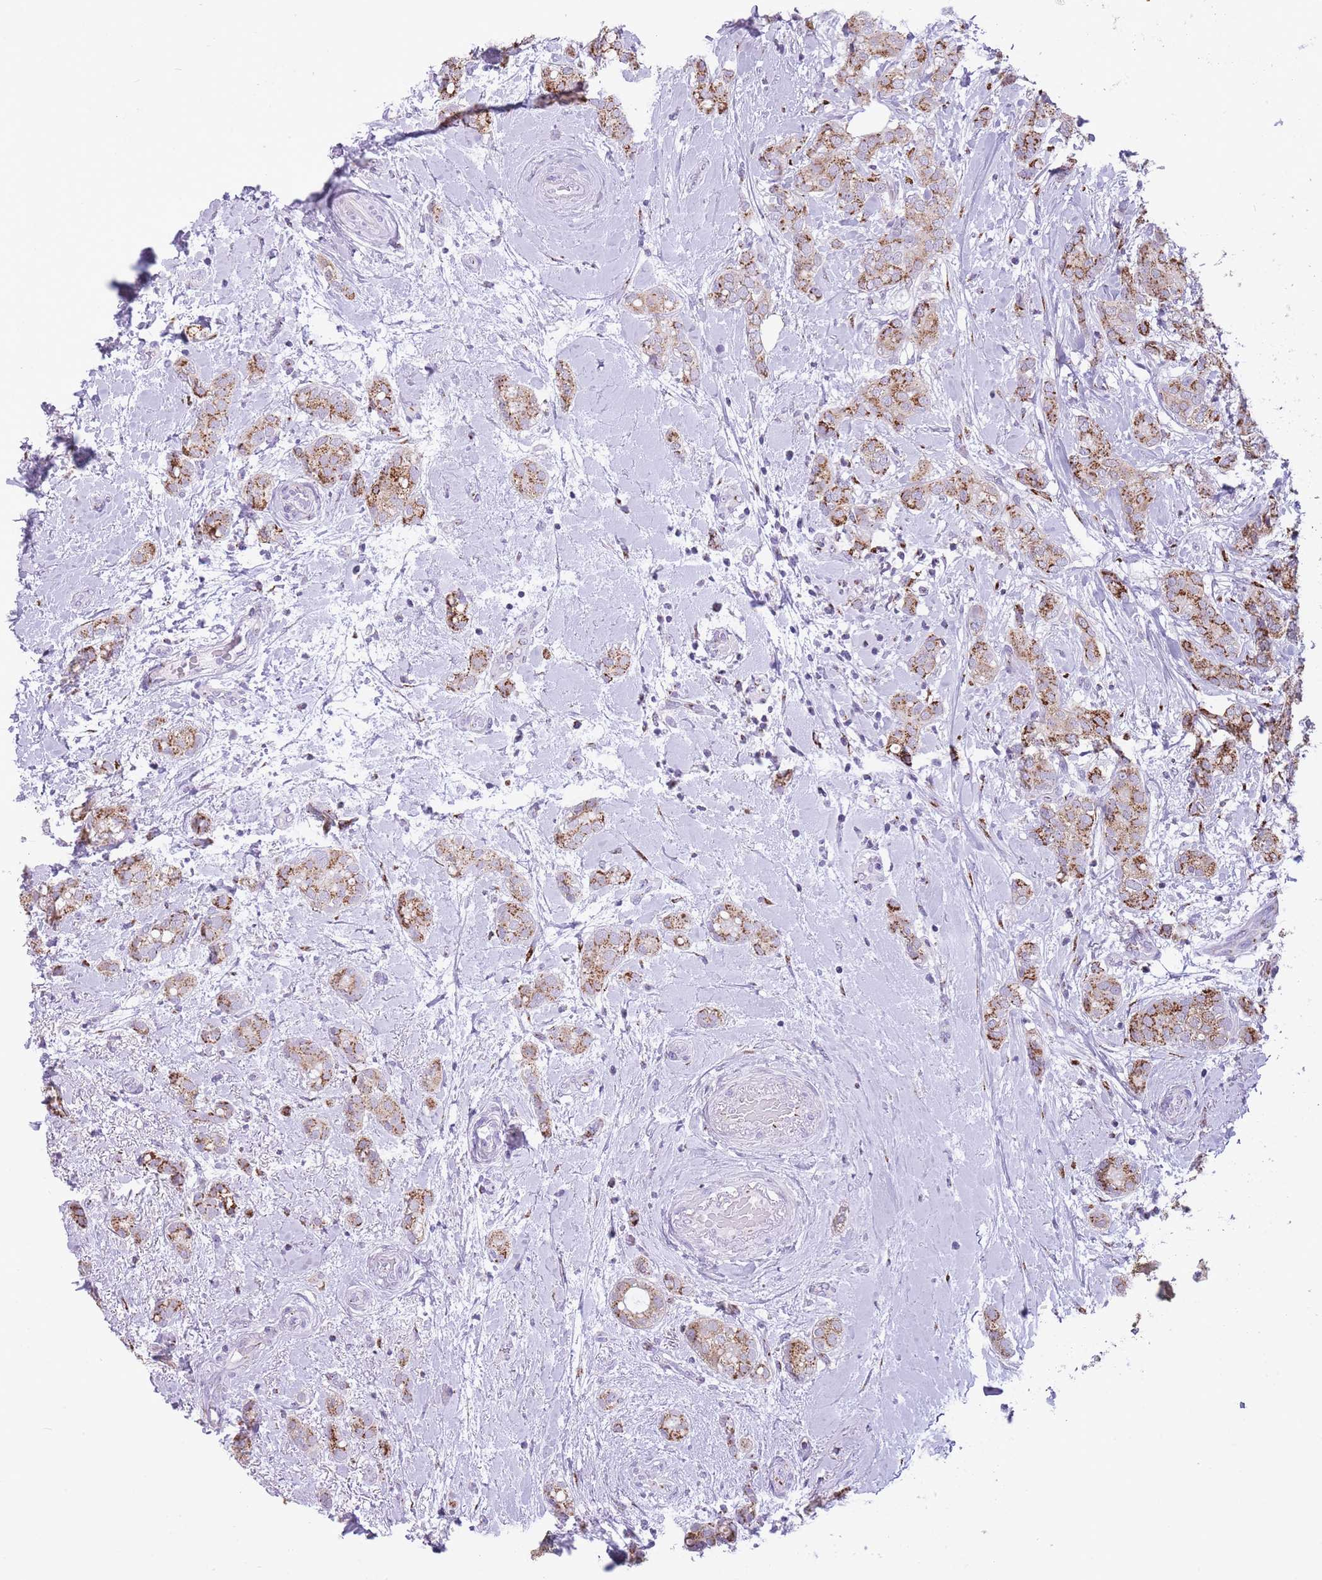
{"staining": {"intensity": "moderate", "quantity": ">75%", "location": "cytoplasmic/membranous"}, "tissue": "breast cancer", "cell_type": "Tumor cells", "image_type": "cancer", "snomed": [{"axis": "morphology", "description": "Duct carcinoma"}, {"axis": "topography", "description": "Breast"}], "caption": "A micrograph of human breast cancer stained for a protein exhibits moderate cytoplasmic/membranous brown staining in tumor cells. (brown staining indicates protein expression, while blue staining denotes nuclei).", "gene": "B4GALT2", "patient": {"sex": "female", "age": 73}}